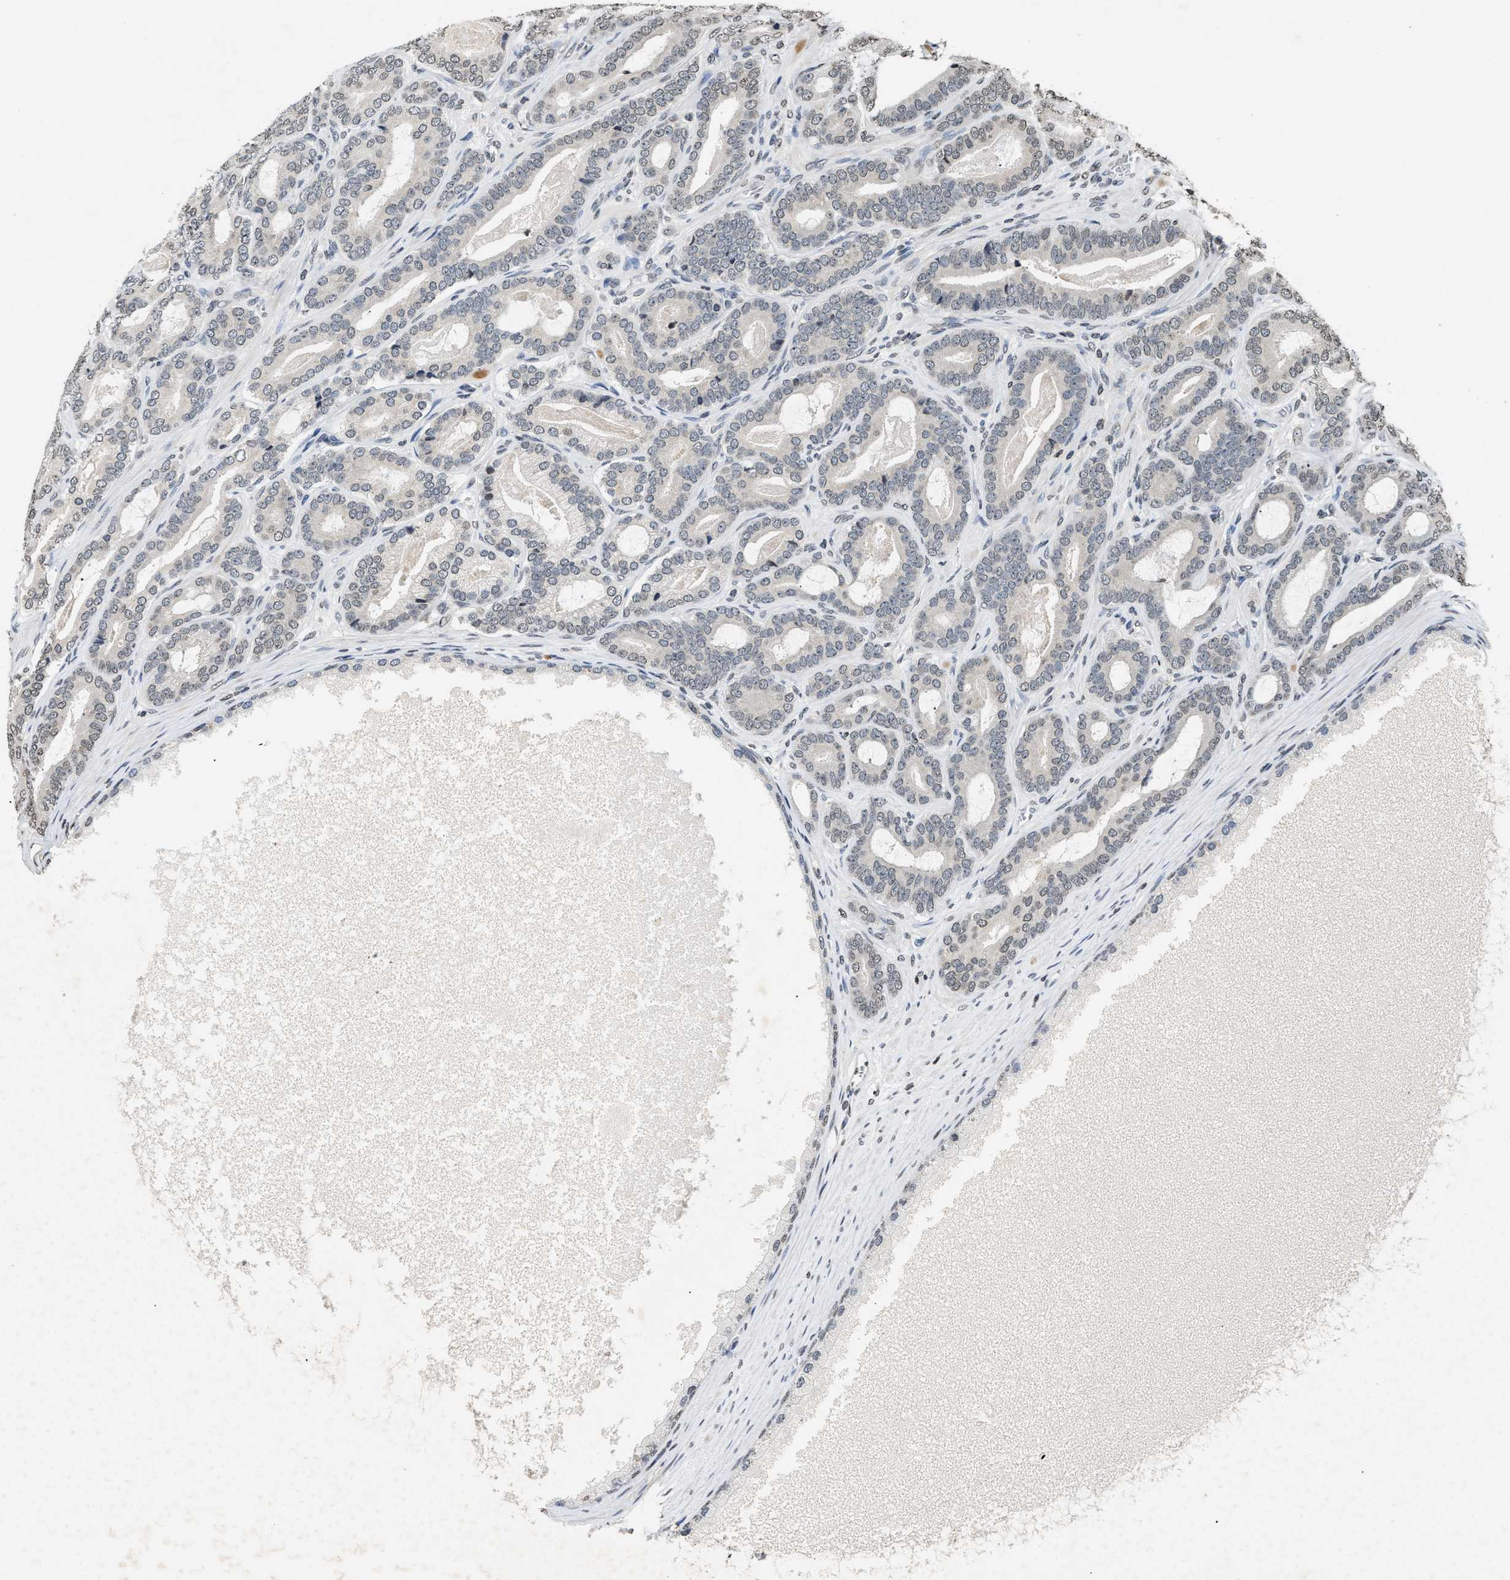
{"staining": {"intensity": "weak", "quantity": "<25%", "location": "nuclear"}, "tissue": "prostate cancer", "cell_type": "Tumor cells", "image_type": "cancer", "snomed": [{"axis": "morphology", "description": "Adenocarcinoma, High grade"}, {"axis": "topography", "description": "Prostate"}], "caption": "Immunohistochemical staining of prostate cancer reveals no significant expression in tumor cells.", "gene": "DNASE1L3", "patient": {"sex": "male", "age": 60}}